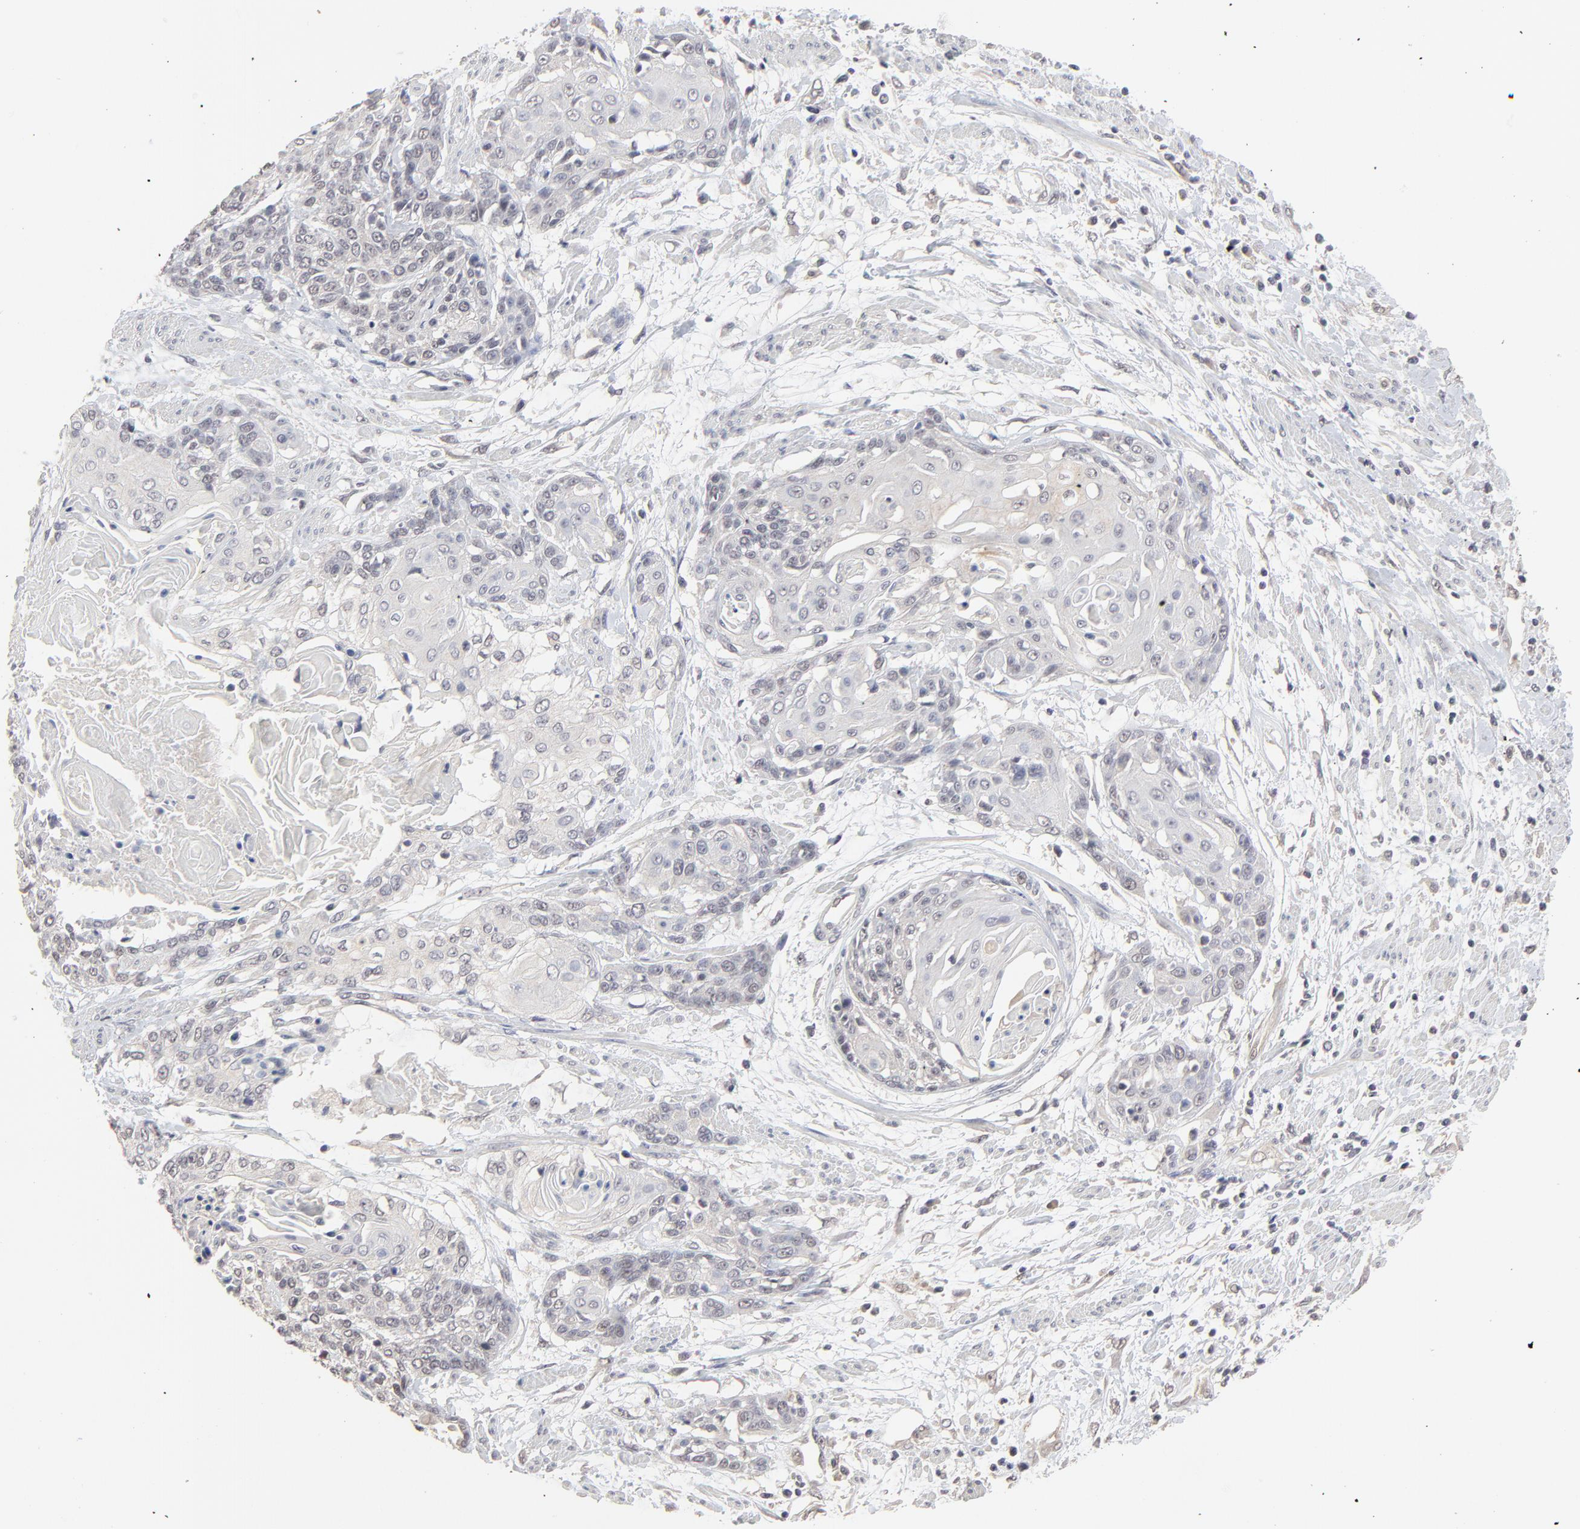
{"staining": {"intensity": "weak", "quantity": "<25%", "location": "nuclear"}, "tissue": "cervical cancer", "cell_type": "Tumor cells", "image_type": "cancer", "snomed": [{"axis": "morphology", "description": "Squamous cell carcinoma, NOS"}, {"axis": "topography", "description": "Cervix"}], "caption": "Immunohistochemistry of cervical cancer displays no staining in tumor cells. (DAB (3,3'-diaminobenzidine) immunohistochemistry (IHC) with hematoxylin counter stain).", "gene": "FAM199X", "patient": {"sex": "female", "age": 57}}